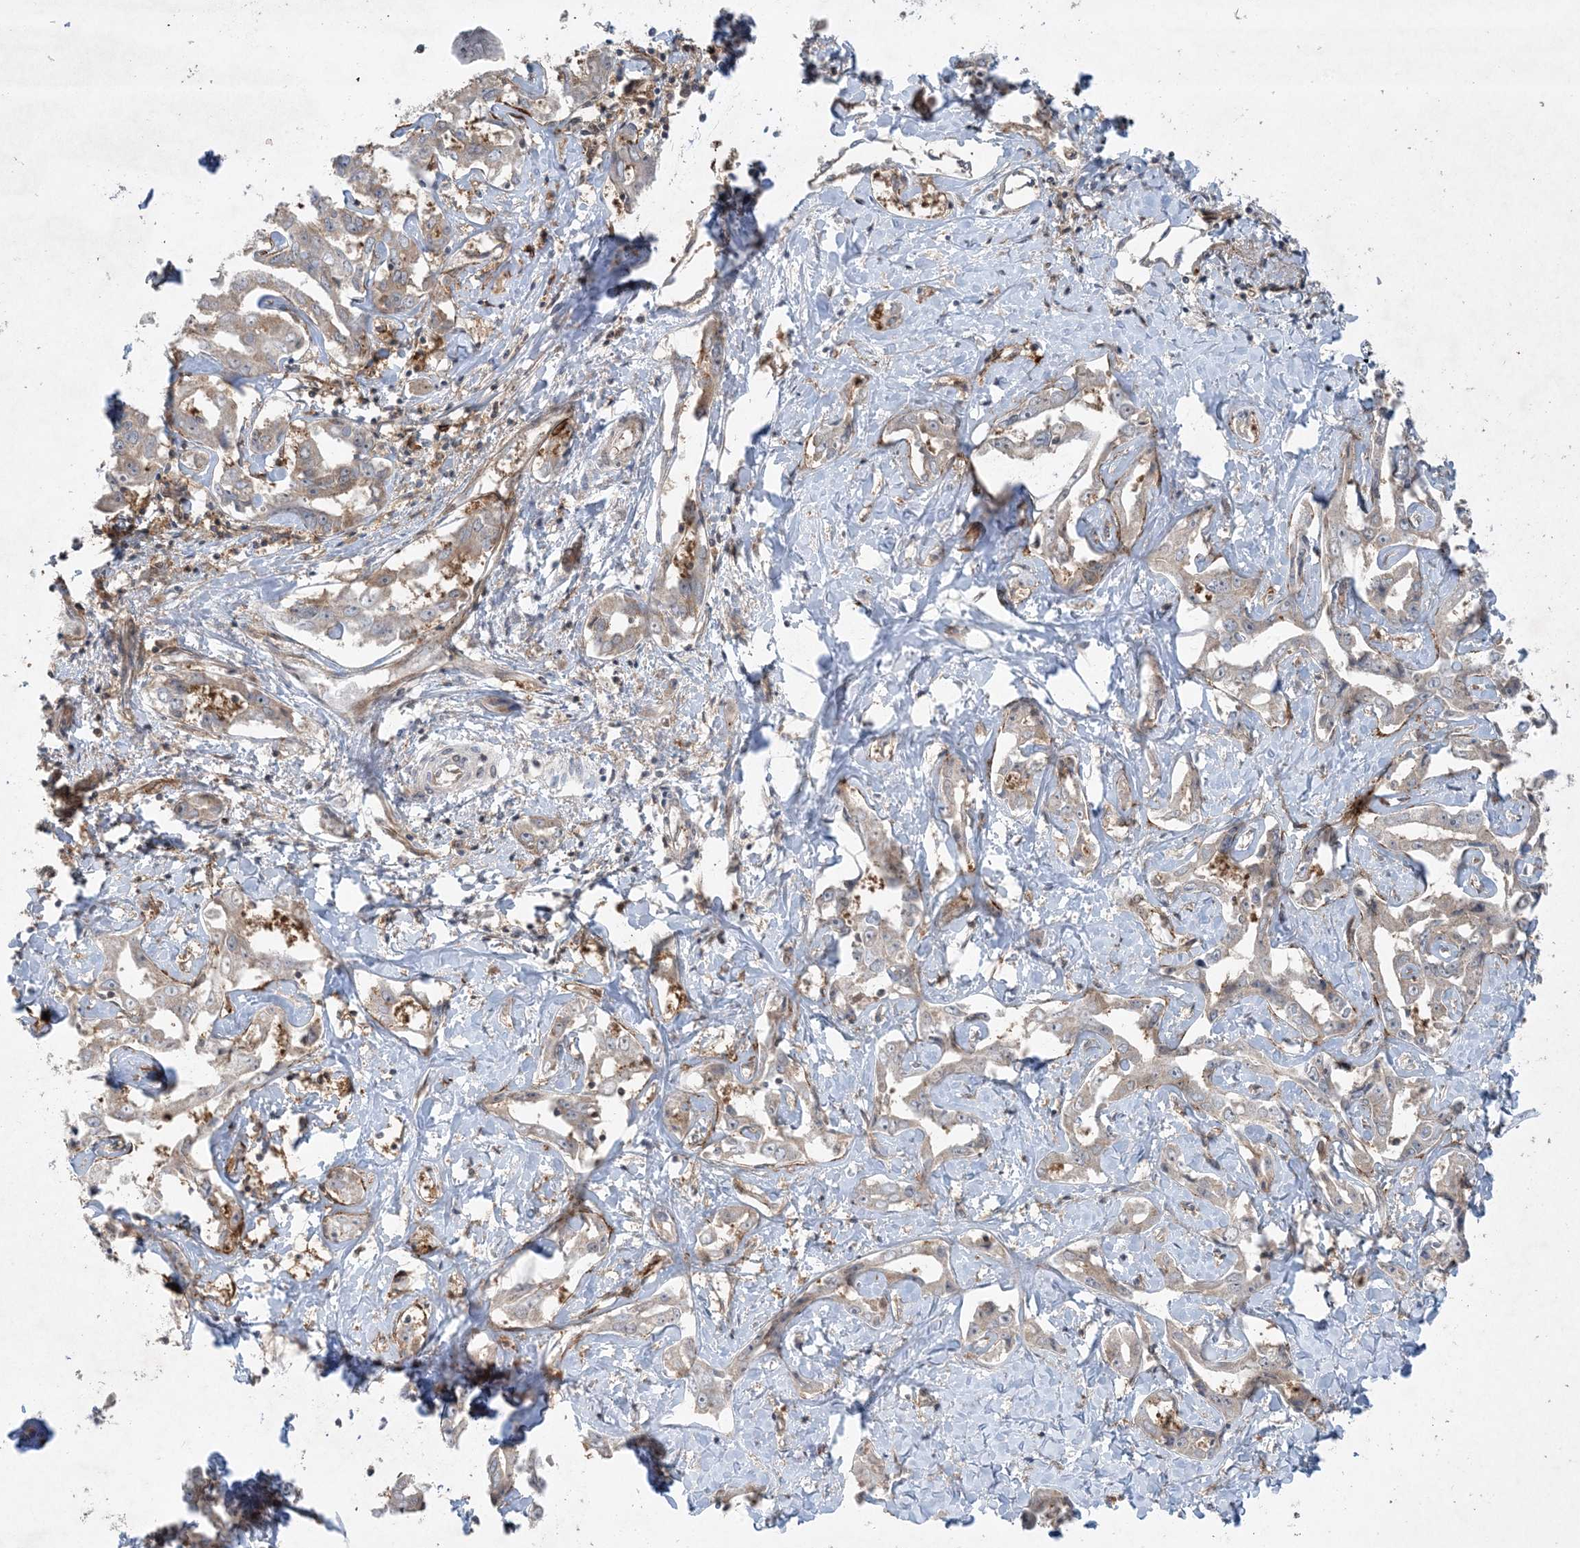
{"staining": {"intensity": "negative", "quantity": "none", "location": "none"}, "tissue": "liver cancer", "cell_type": "Tumor cells", "image_type": "cancer", "snomed": [{"axis": "morphology", "description": "Cholangiocarcinoma"}, {"axis": "topography", "description": "Liver"}], "caption": "Immunohistochemistry (IHC) image of neoplastic tissue: liver cancer (cholangiocarcinoma) stained with DAB displays no significant protein expression in tumor cells.", "gene": "STAM2", "patient": {"sex": "male", "age": 59}}